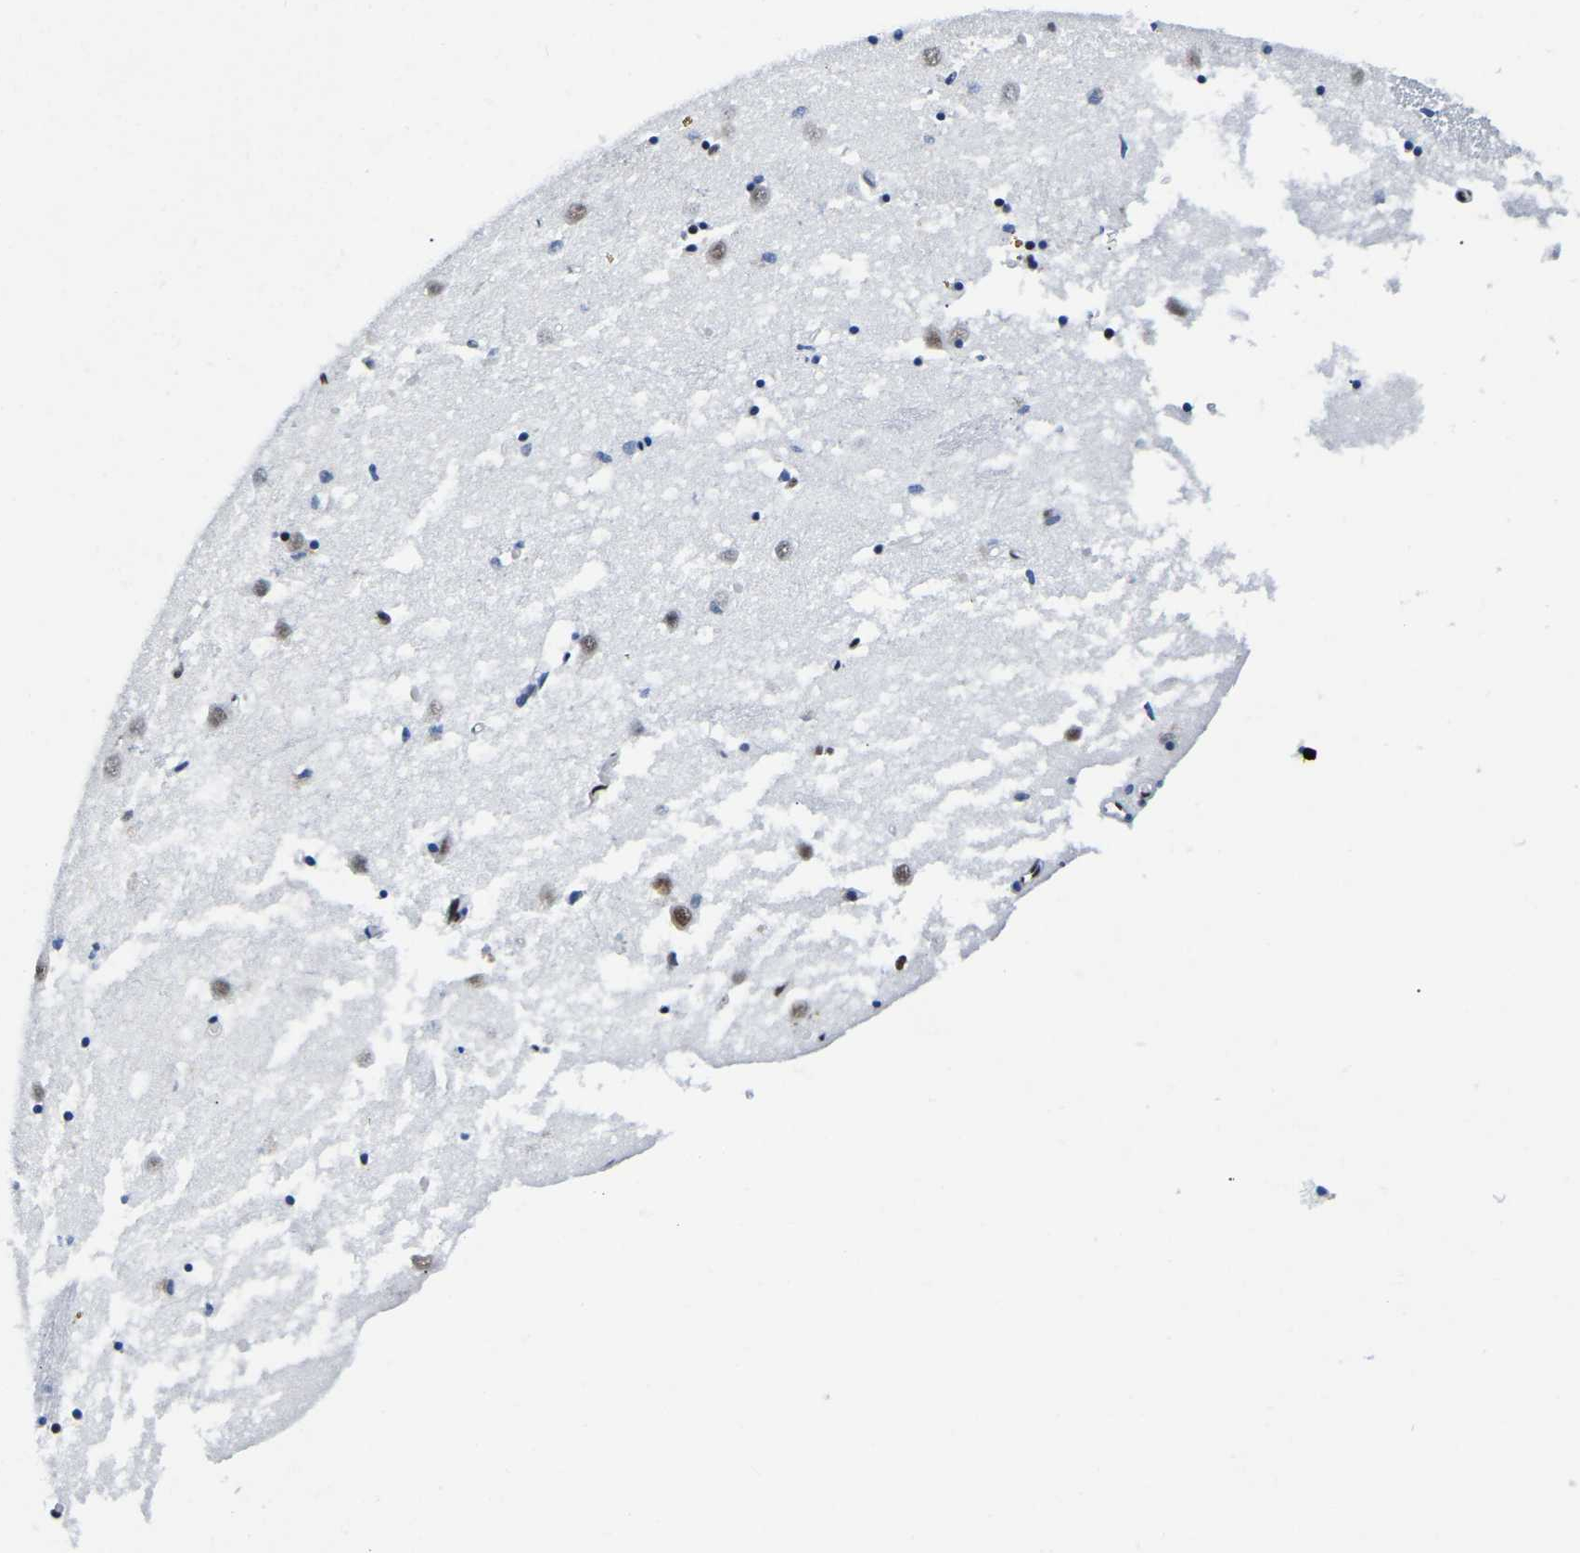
{"staining": {"intensity": "moderate", "quantity": "<25%", "location": "nuclear"}, "tissue": "caudate", "cell_type": "Glial cells", "image_type": "normal", "snomed": [{"axis": "morphology", "description": "Normal tissue, NOS"}, {"axis": "topography", "description": "Lateral ventricle wall"}], "caption": "This is an image of immunohistochemistry (IHC) staining of normal caudate, which shows moderate positivity in the nuclear of glial cells.", "gene": "UBA1", "patient": {"sex": "female", "age": 19}}